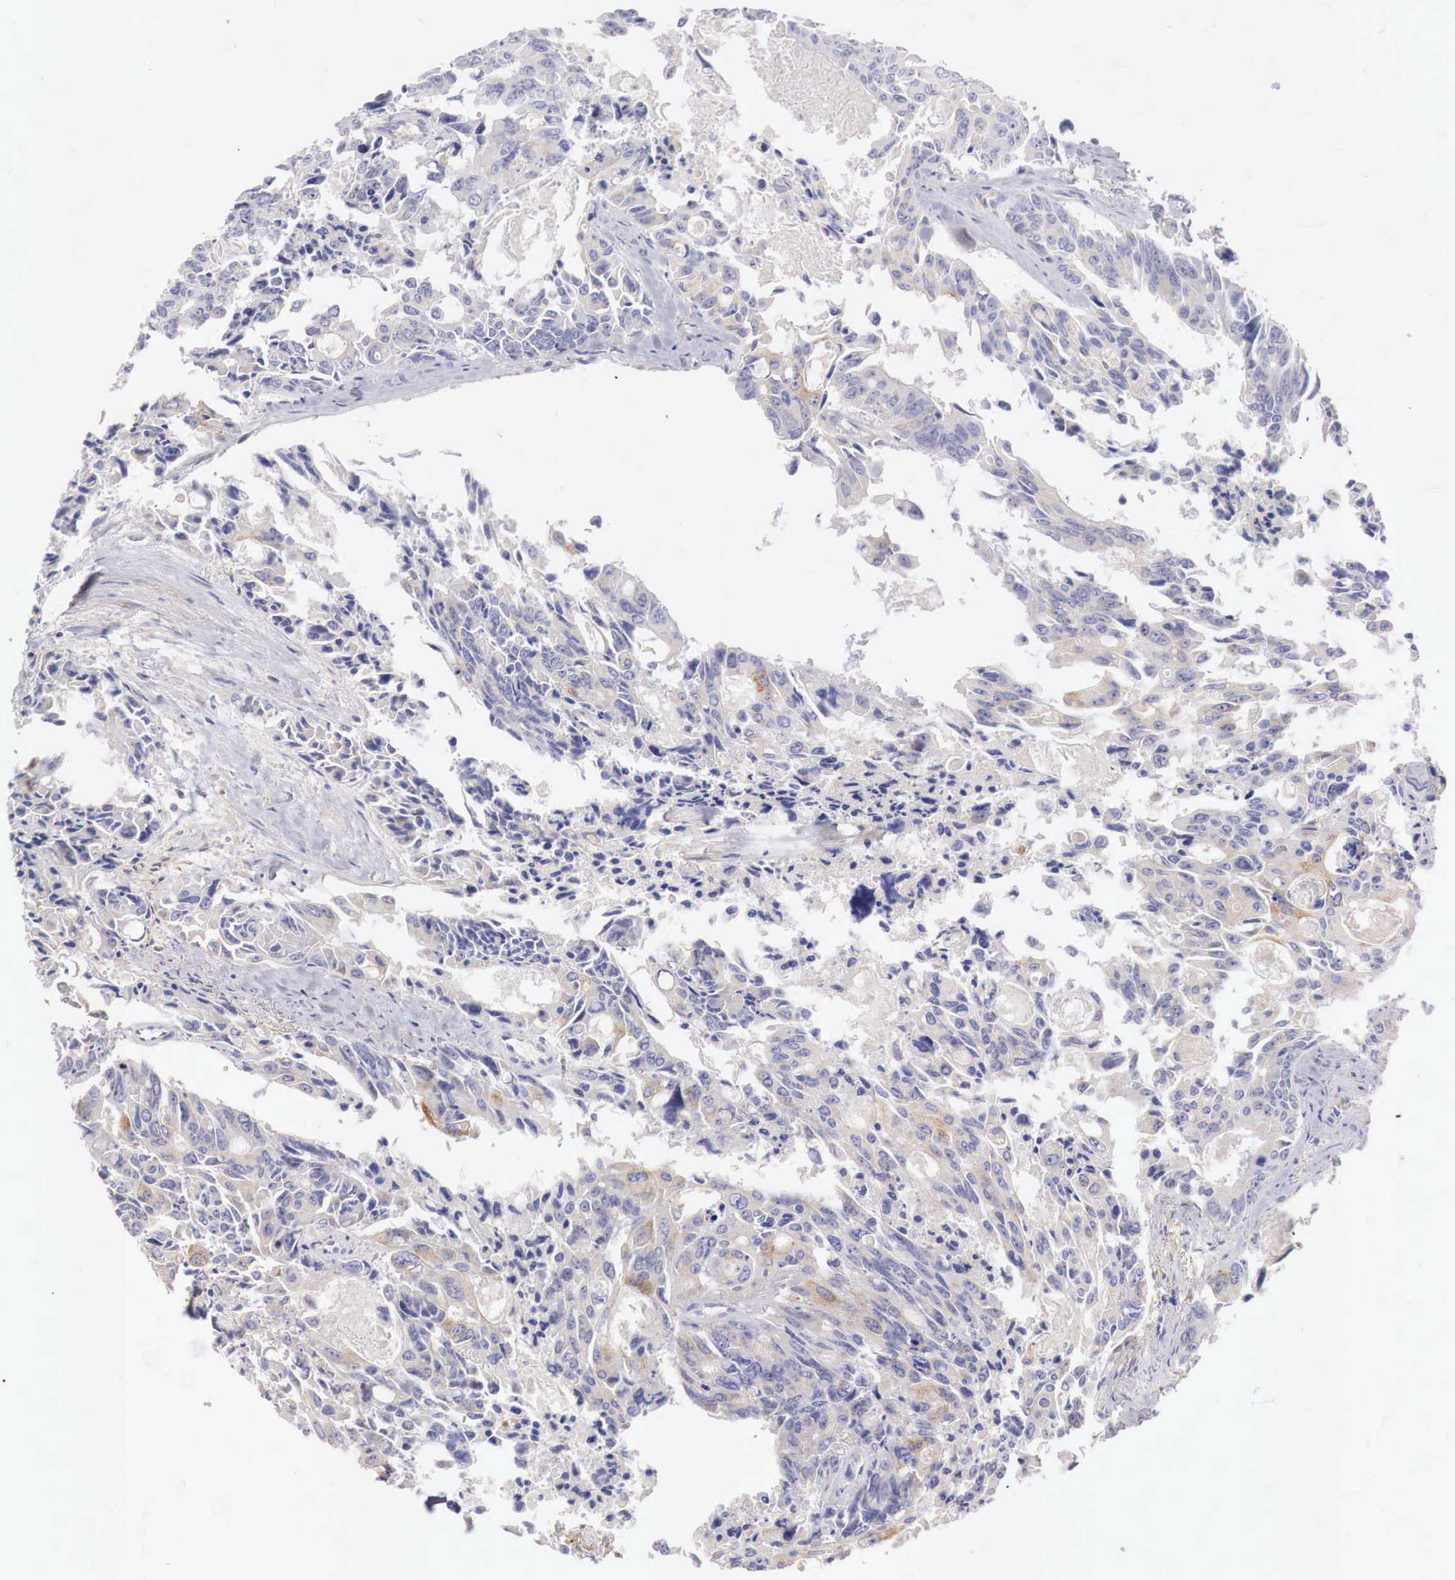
{"staining": {"intensity": "weak", "quantity": "25%-75%", "location": "cytoplasmic/membranous"}, "tissue": "colorectal cancer", "cell_type": "Tumor cells", "image_type": "cancer", "snomed": [{"axis": "morphology", "description": "Adenocarcinoma, NOS"}, {"axis": "topography", "description": "Rectum"}], "caption": "Tumor cells demonstrate weak cytoplasmic/membranous expression in about 25%-75% of cells in colorectal cancer (adenocarcinoma).", "gene": "KLHDC7B", "patient": {"sex": "male", "age": 76}}